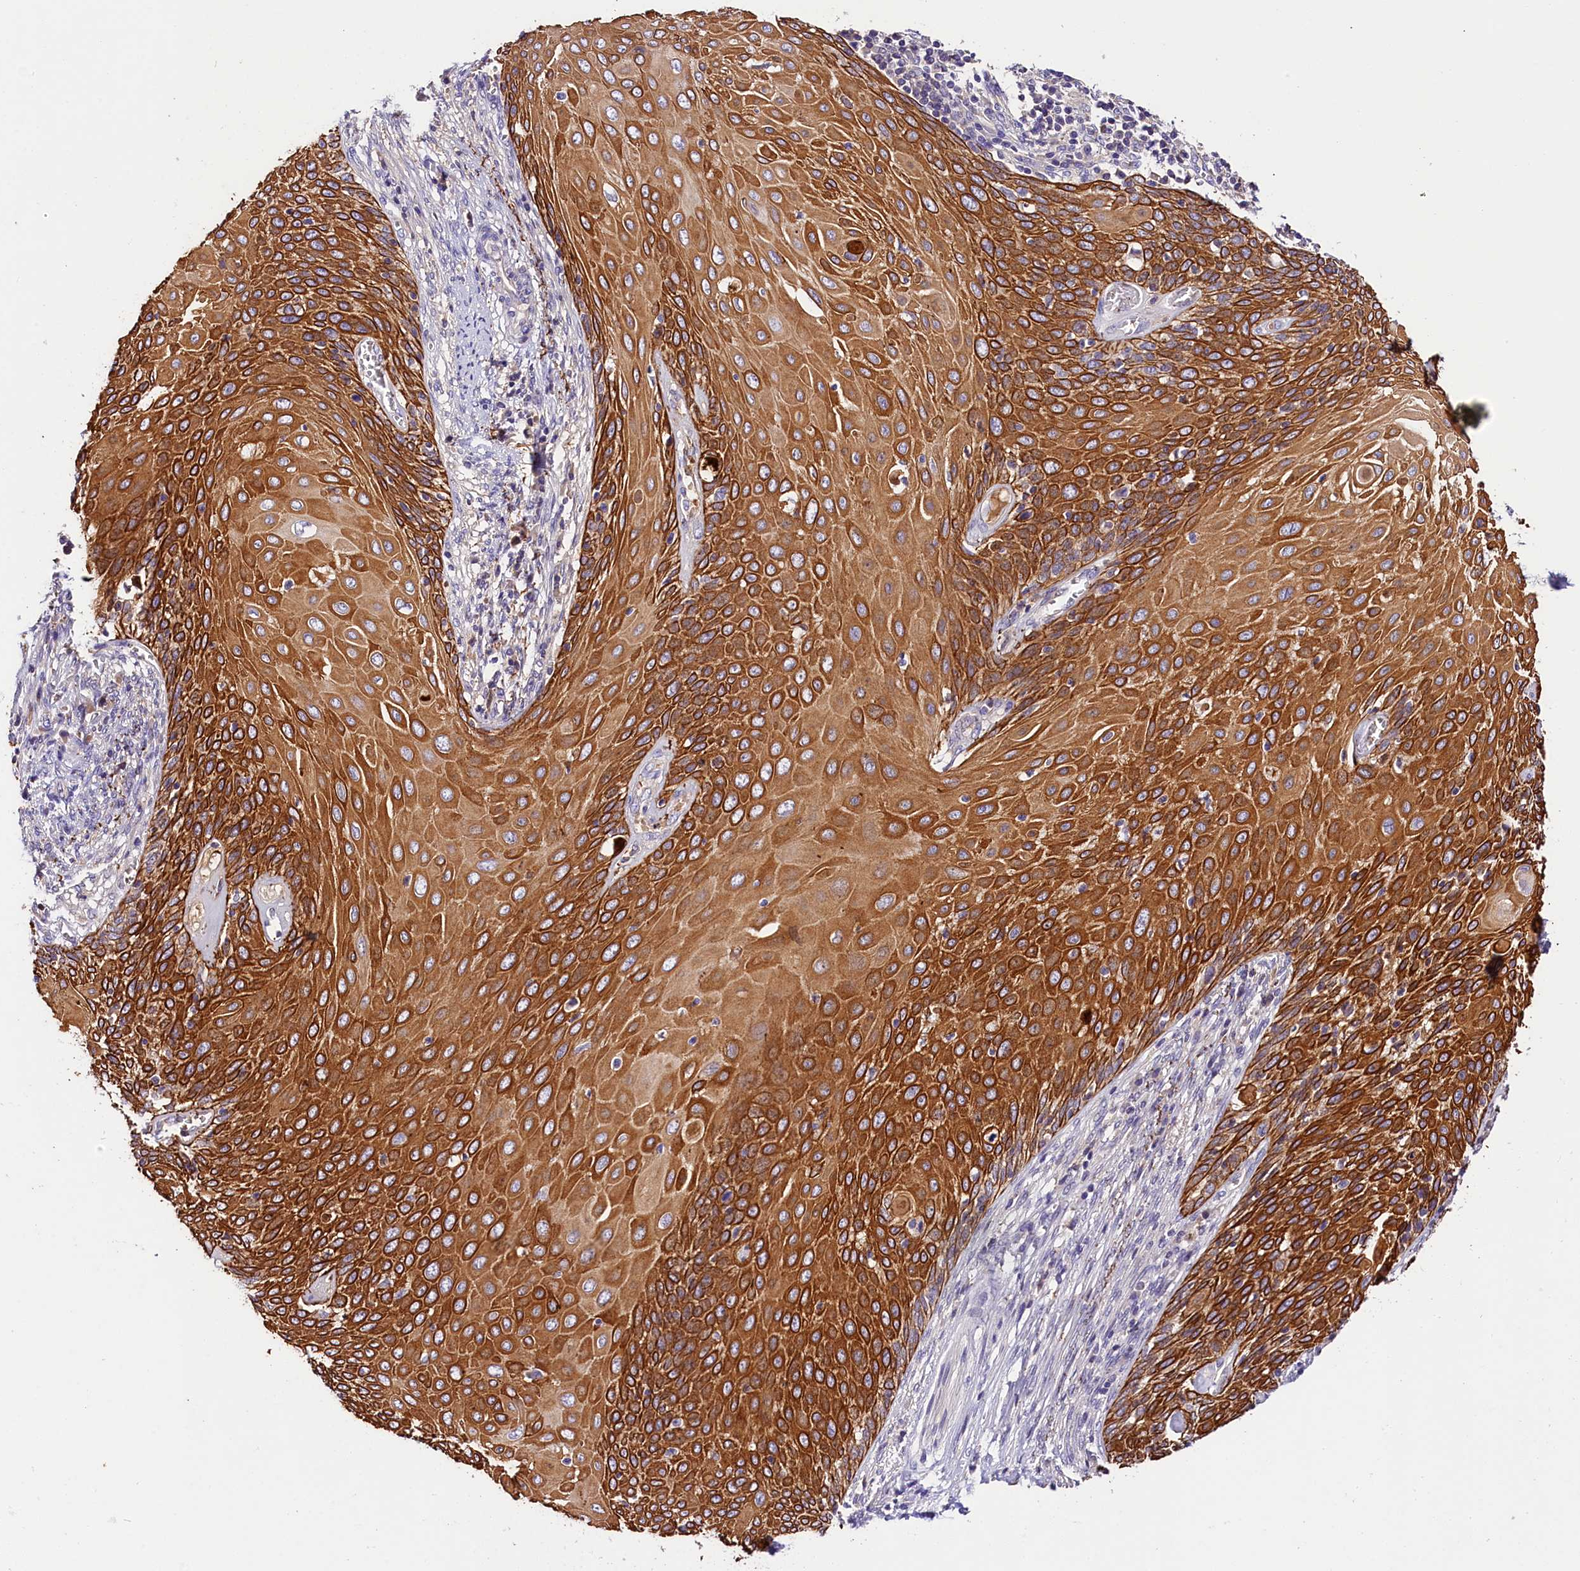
{"staining": {"intensity": "strong", "quantity": ">75%", "location": "cytoplasmic/membranous"}, "tissue": "cervical cancer", "cell_type": "Tumor cells", "image_type": "cancer", "snomed": [{"axis": "morphology", "description": "Squamous cell carcinoma, NOS"}, {"axis": "topography", "description": "Cervix"}], "caption": "A histopathology image of human squamous cell carcinoma (cervical) stained for a protein demonstrates strong cytoplasmic/membranous brown staining in tumor cells. (DAB (3,3'-diaminobenzidine) IHC, brown staining for protein, blue staining for nuclei).", "gene": "ARMC6", "patient": {"sex": "female", "age": 39}}